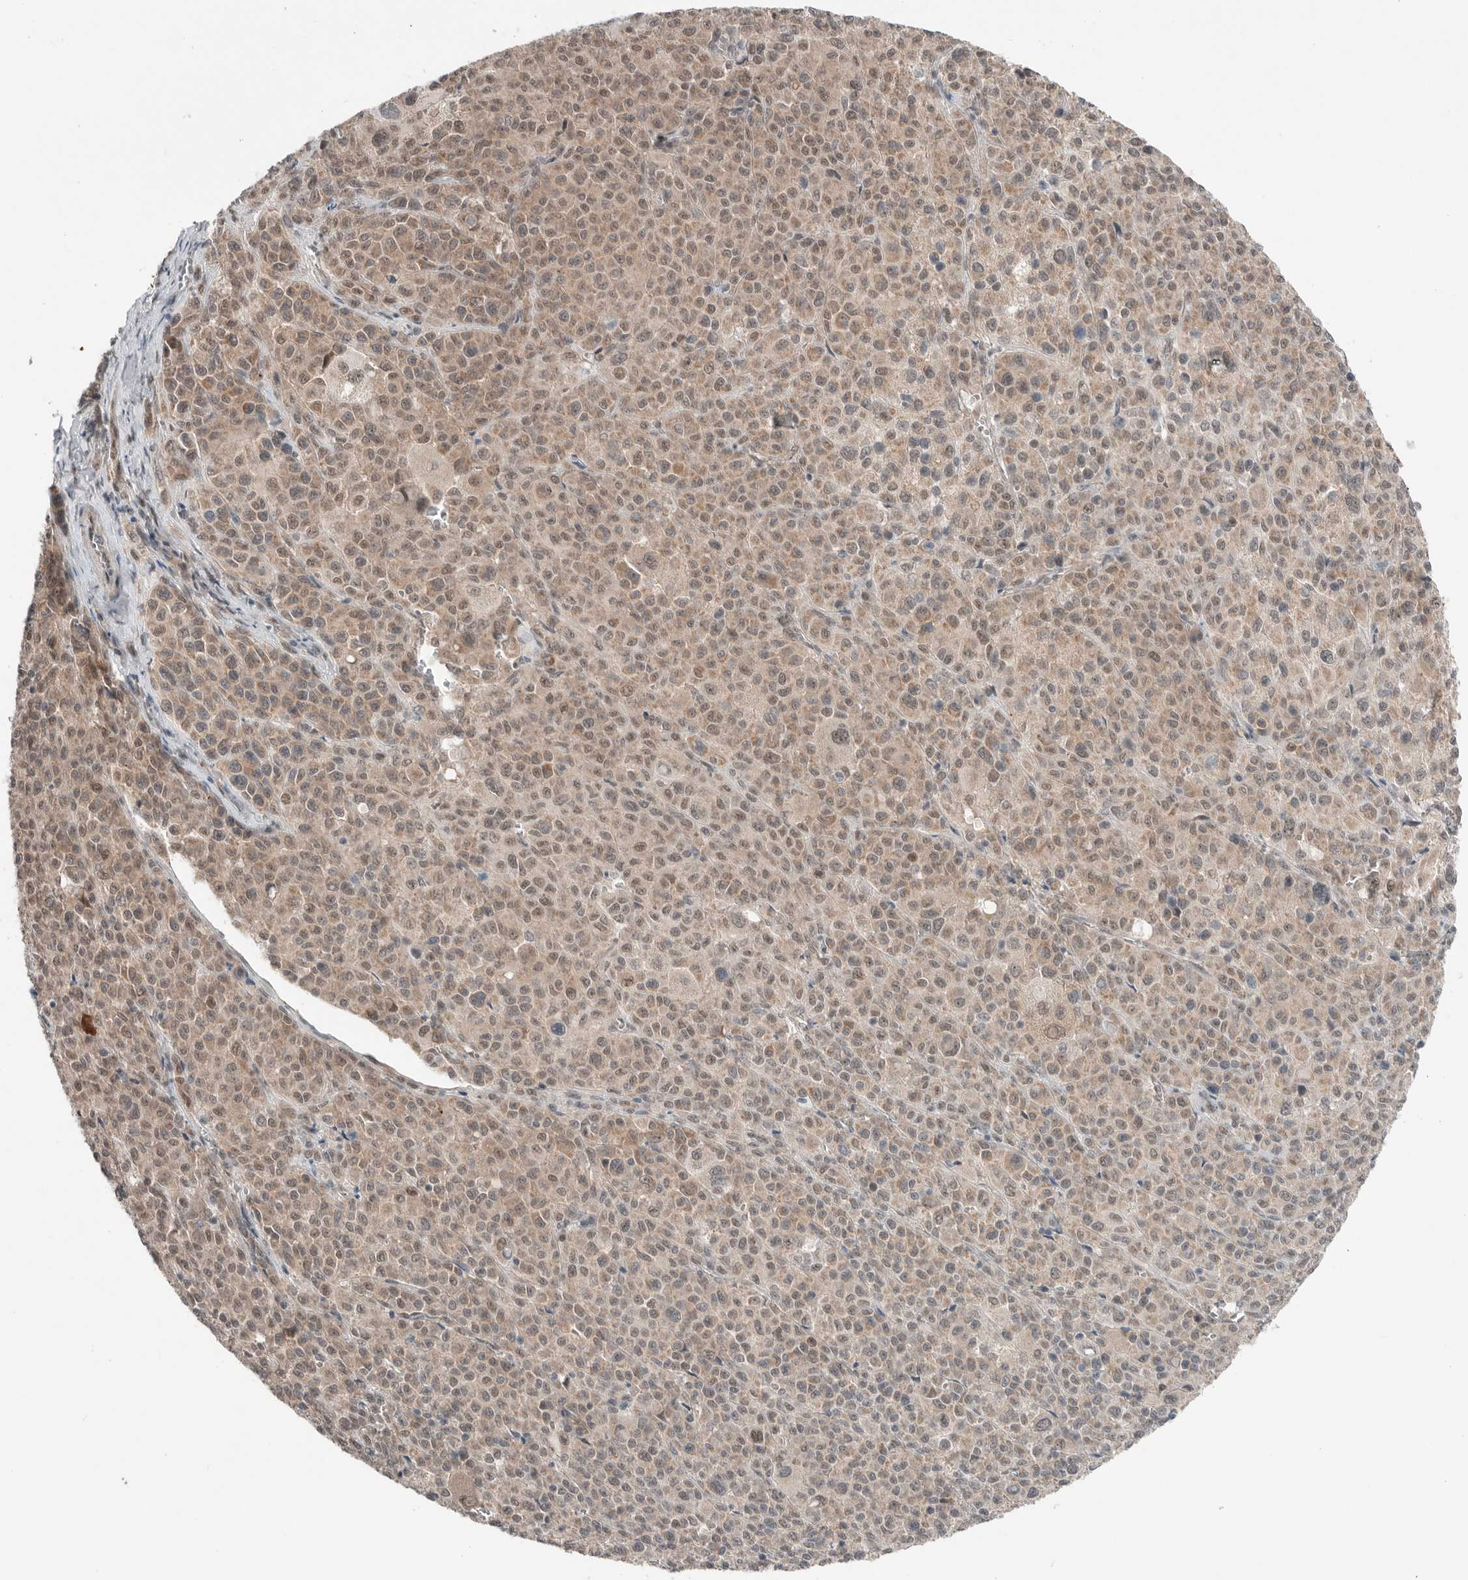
{"staining": {"intensity": "weak", "quantity": ">75%", "location": "cytoplasmic/membranous,nuclear"}, "tissue": "melanoma", "cell_type": "Tumor cells", "image_type": "cancer", "snomed": [{"axis": "morphology", "description": "Malignant melanoma, Metastatic site"}, {"axis": "topography", "description": "Skin"}], "caption": "This photomicrograph displays immunohistochemistry (IHC) staining of malignant melanoma (metastatic site), with low weak cytoplasmic/membranous and nuclear staining in approximately >75% of tumor cells.", "gene": "NTAQ1", "patient": {"sex": "female", "age": 74}}